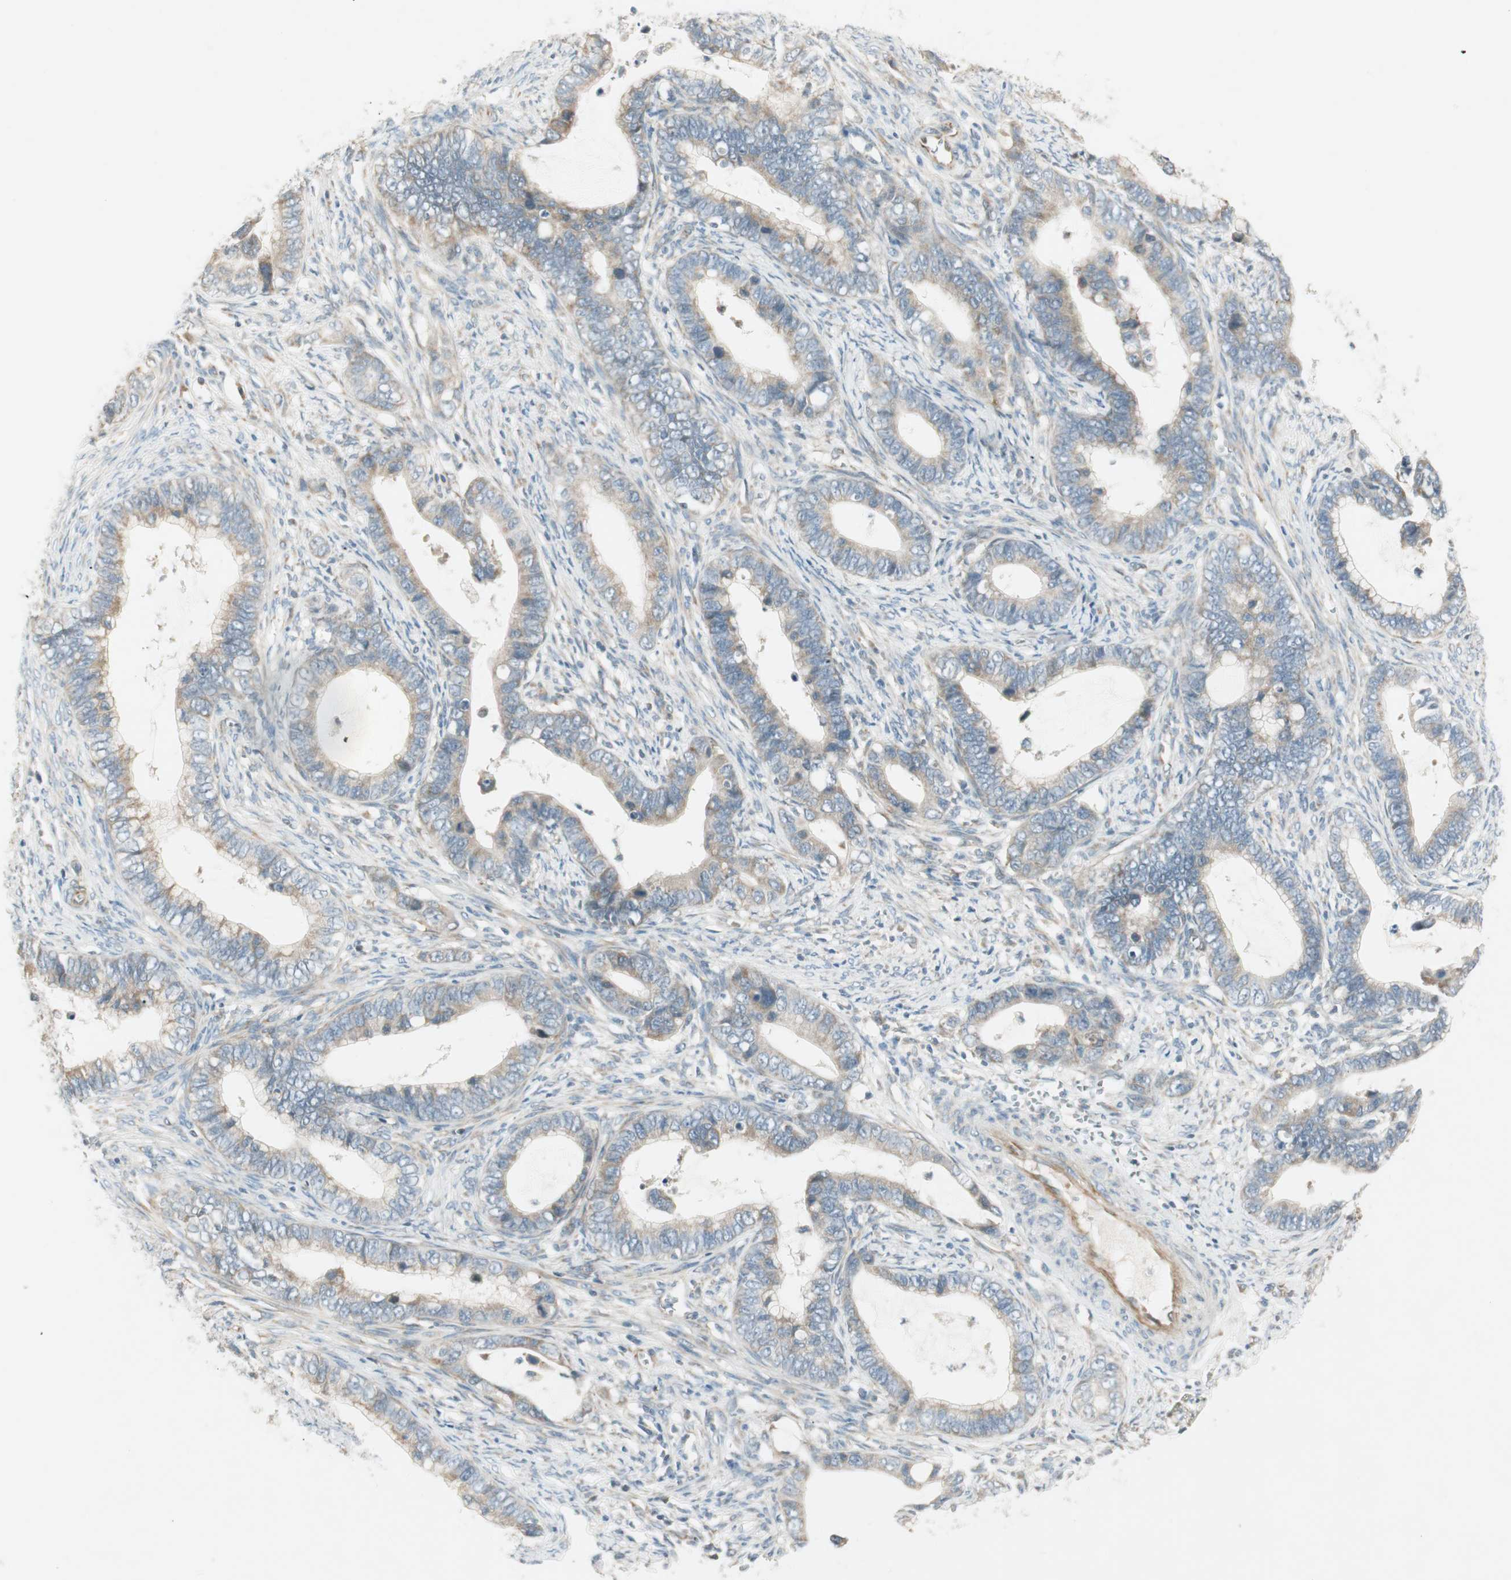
{"staining": {"intensity": "weak", "quantity": "<25%", "location": "cytoplasmic/membranous"}, "tissue": "cervical cancer", "cell_type": "Tumor cells", "image_type": "cancer", "snomed": [{"axis": "morphology", "description": "Adenocarcinoma, NOS"}, {"axis": "topography", "description": "Cervix"}], "caption": "DAB immunohistochemical staining of human adenocarcinoma (cervical) demonstrates no significant positivity in tumor cells. The staining was performed using DAB (3,3'-diaminobenzidine) to visualize the protein expression in brown, while the nuclei were stained in blue with hematoxylin (Magnification: 20x).", "gene": "STON1-GTF2A1L", "patient": {"sex": "female", "age": 44}}